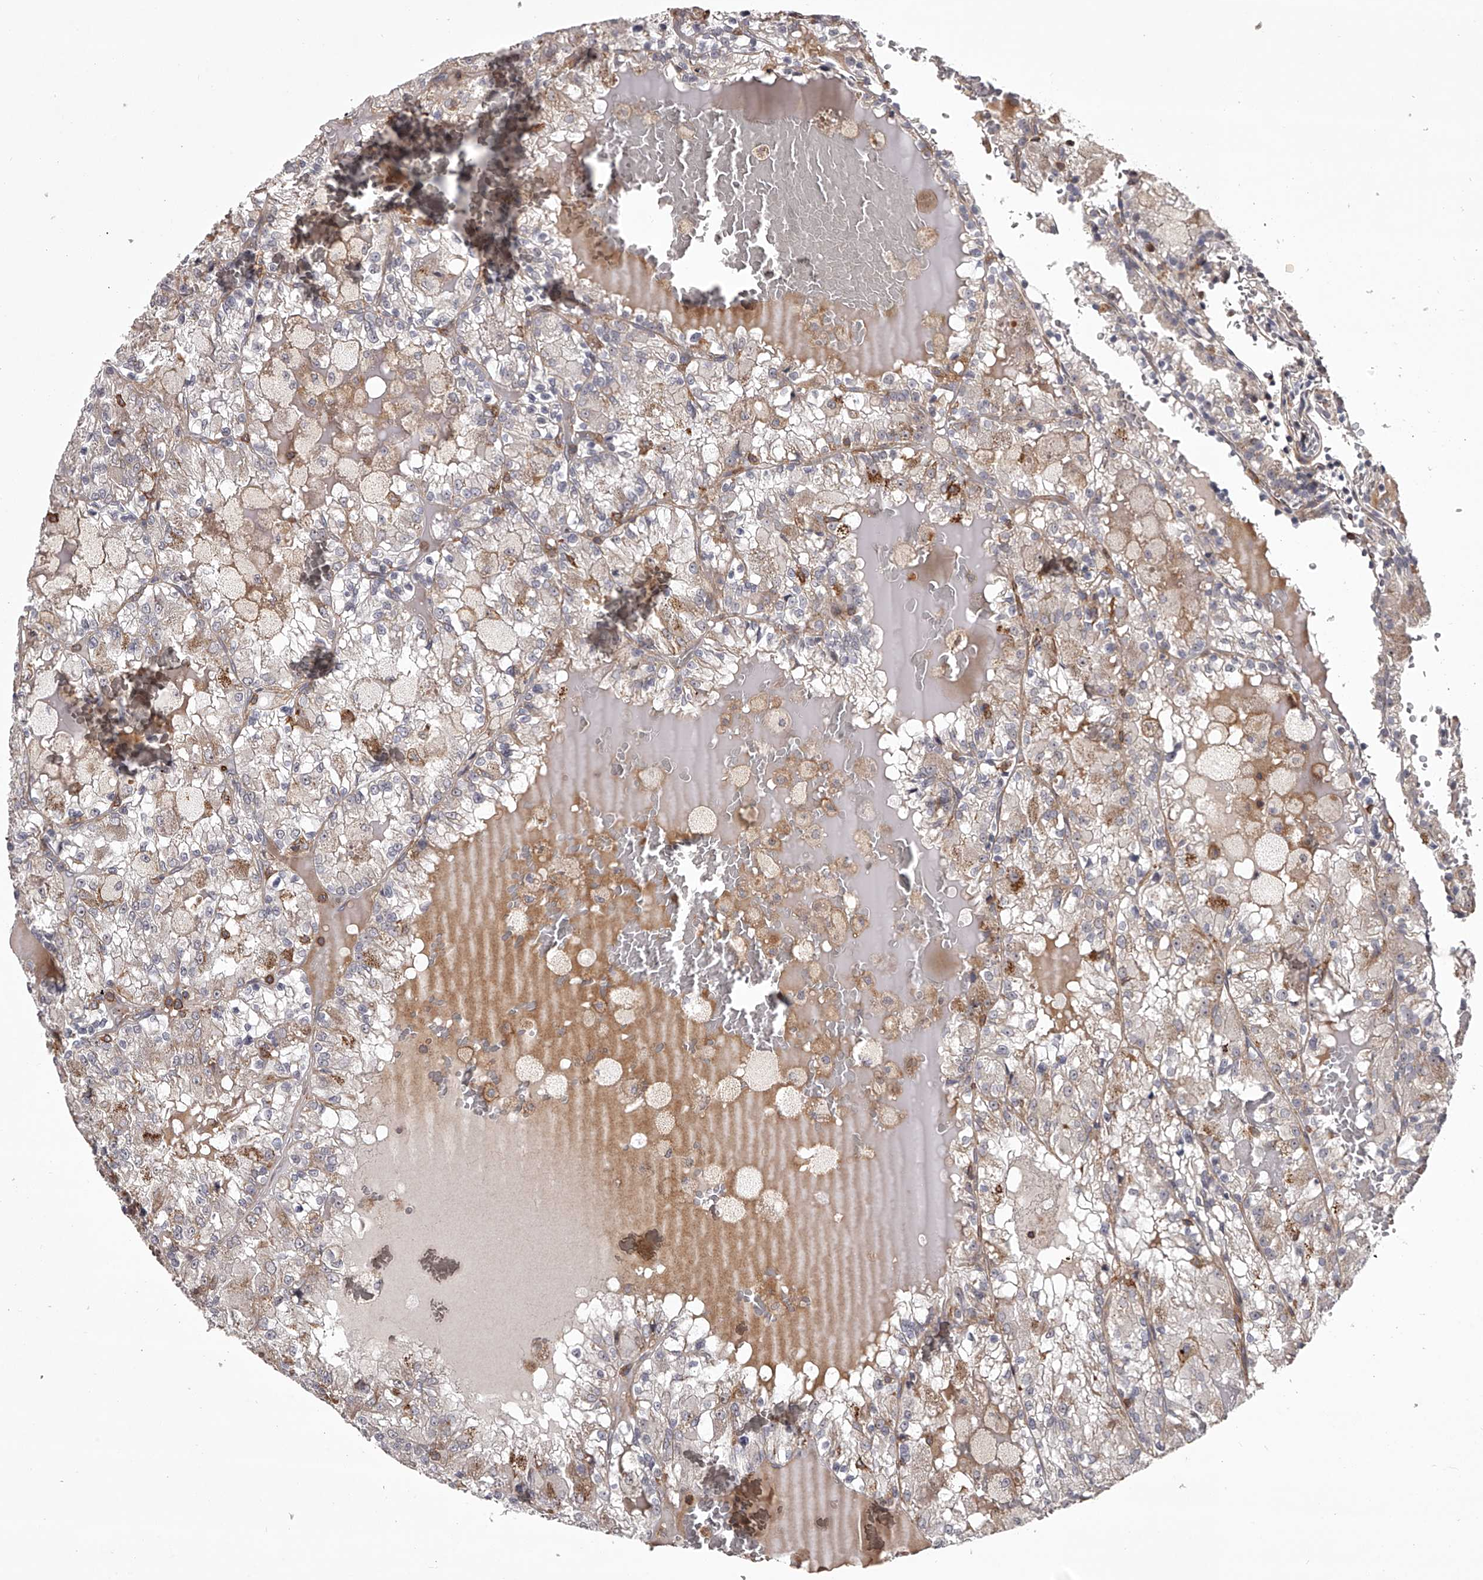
{"staining": {"intensity": "weak", "quantity": "<25%", "location": "cytoplasmic/membranous"}, "tissue": "renal cancer", "cell_type": "Tumor cells", "image_type": "cancer", "snomed": [{"axis": "morphology", "description": "Adenocarcinoma, NOS"}, {"axis": "topography", "description": "Kidney"}], "caption": "Renal adenocarcinoma was stained to show a protein in brown. There is no significant staining in tumor cells. The staining is performed using DAB (3,3'-diaminobenzidine) brown chromogen with nuclei counter-stained in using hematoxylin.", "gene": "RRP36", "patient": {"sex": "female", "age": 56}}